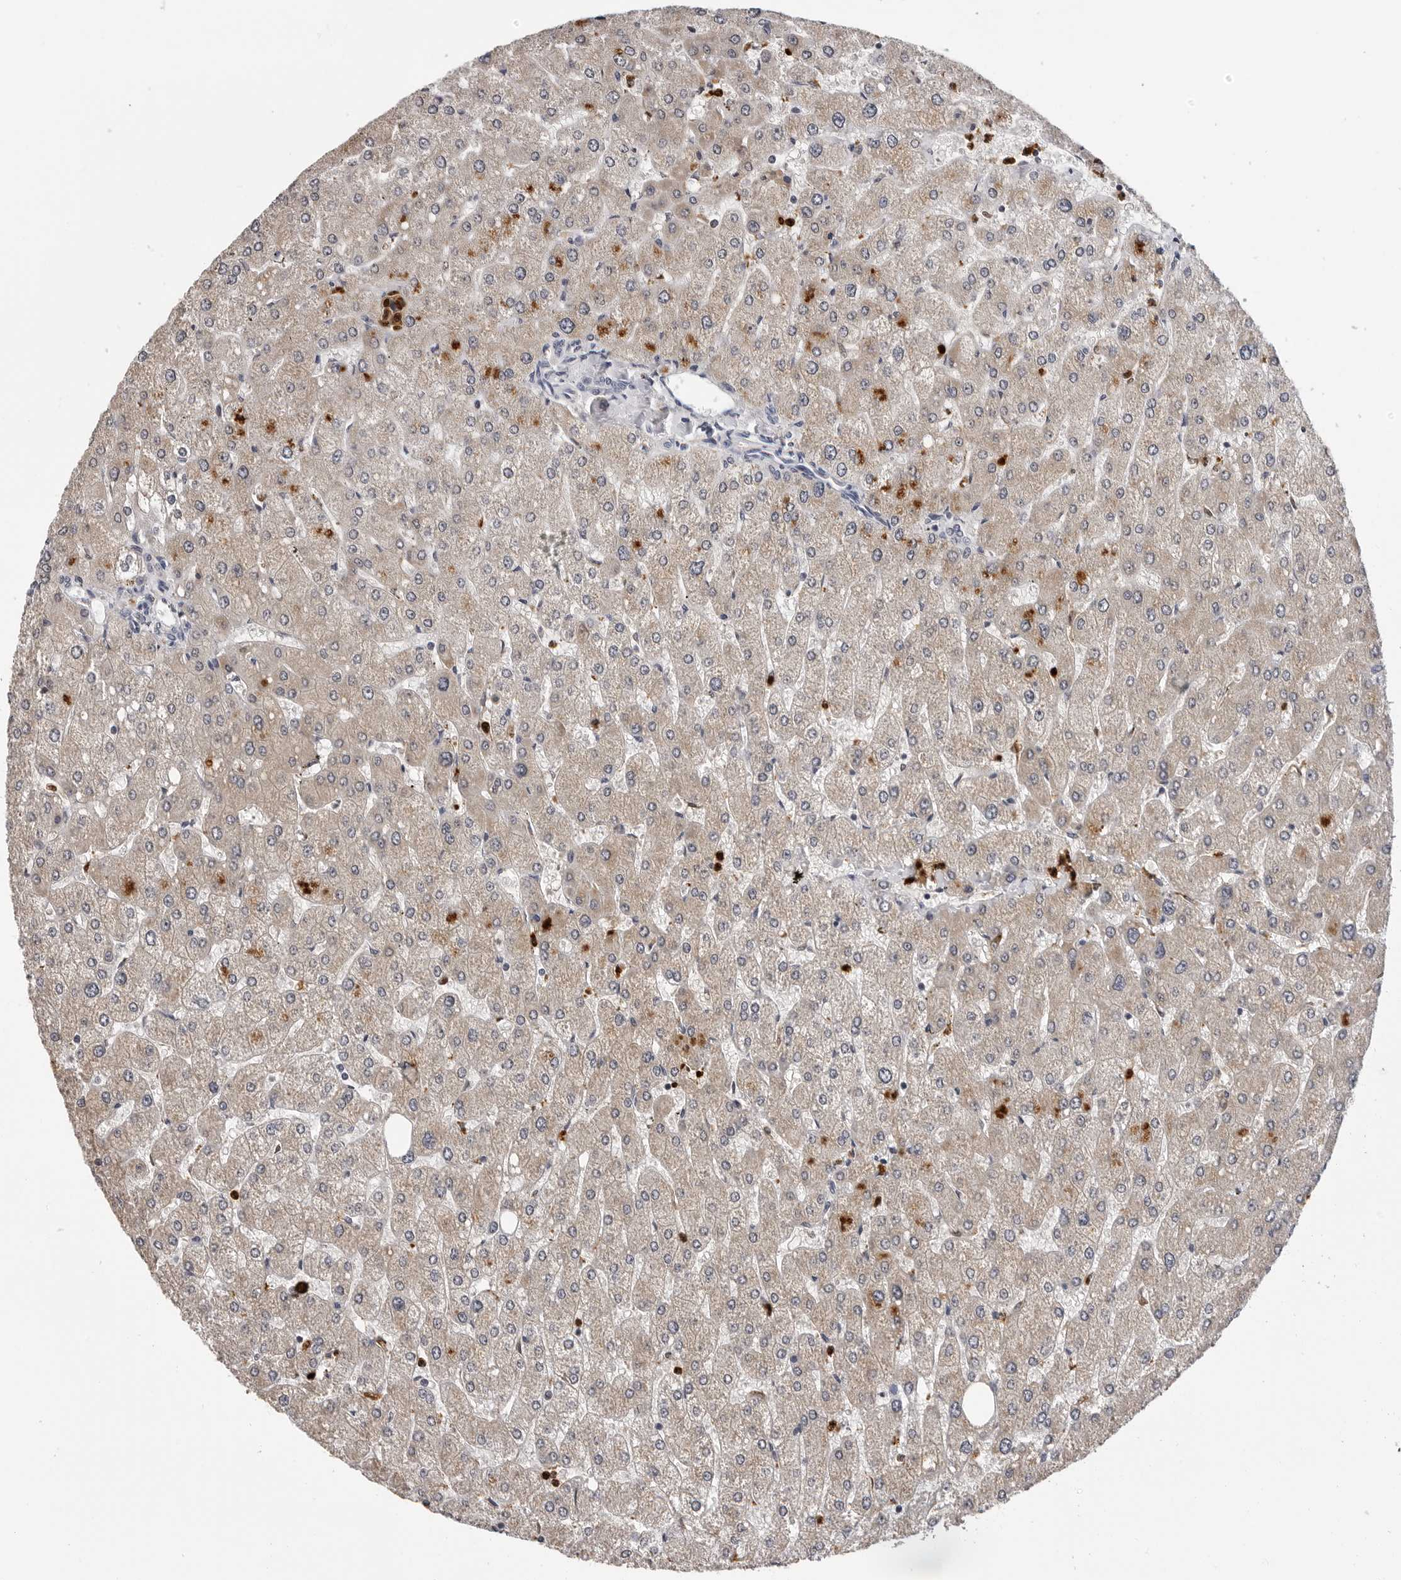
{"staining": {"intensity": "negative", "quantity": "none", "location": "none"}, "tissue": "liver", "cell_type": "Cholangiocytes", "image_type": "normal", "snomed": [{"axis": "morphology", "description": "Normal tissue, NOS"}, {"axis": "topography", "description": "Liver"}], "caption": "Immunohistochemical staining of unremarkable liver shows no significant expression in cholangiocytes.", "gene": "TRMT13", "patient": {"sex": "male", "age": 55}}